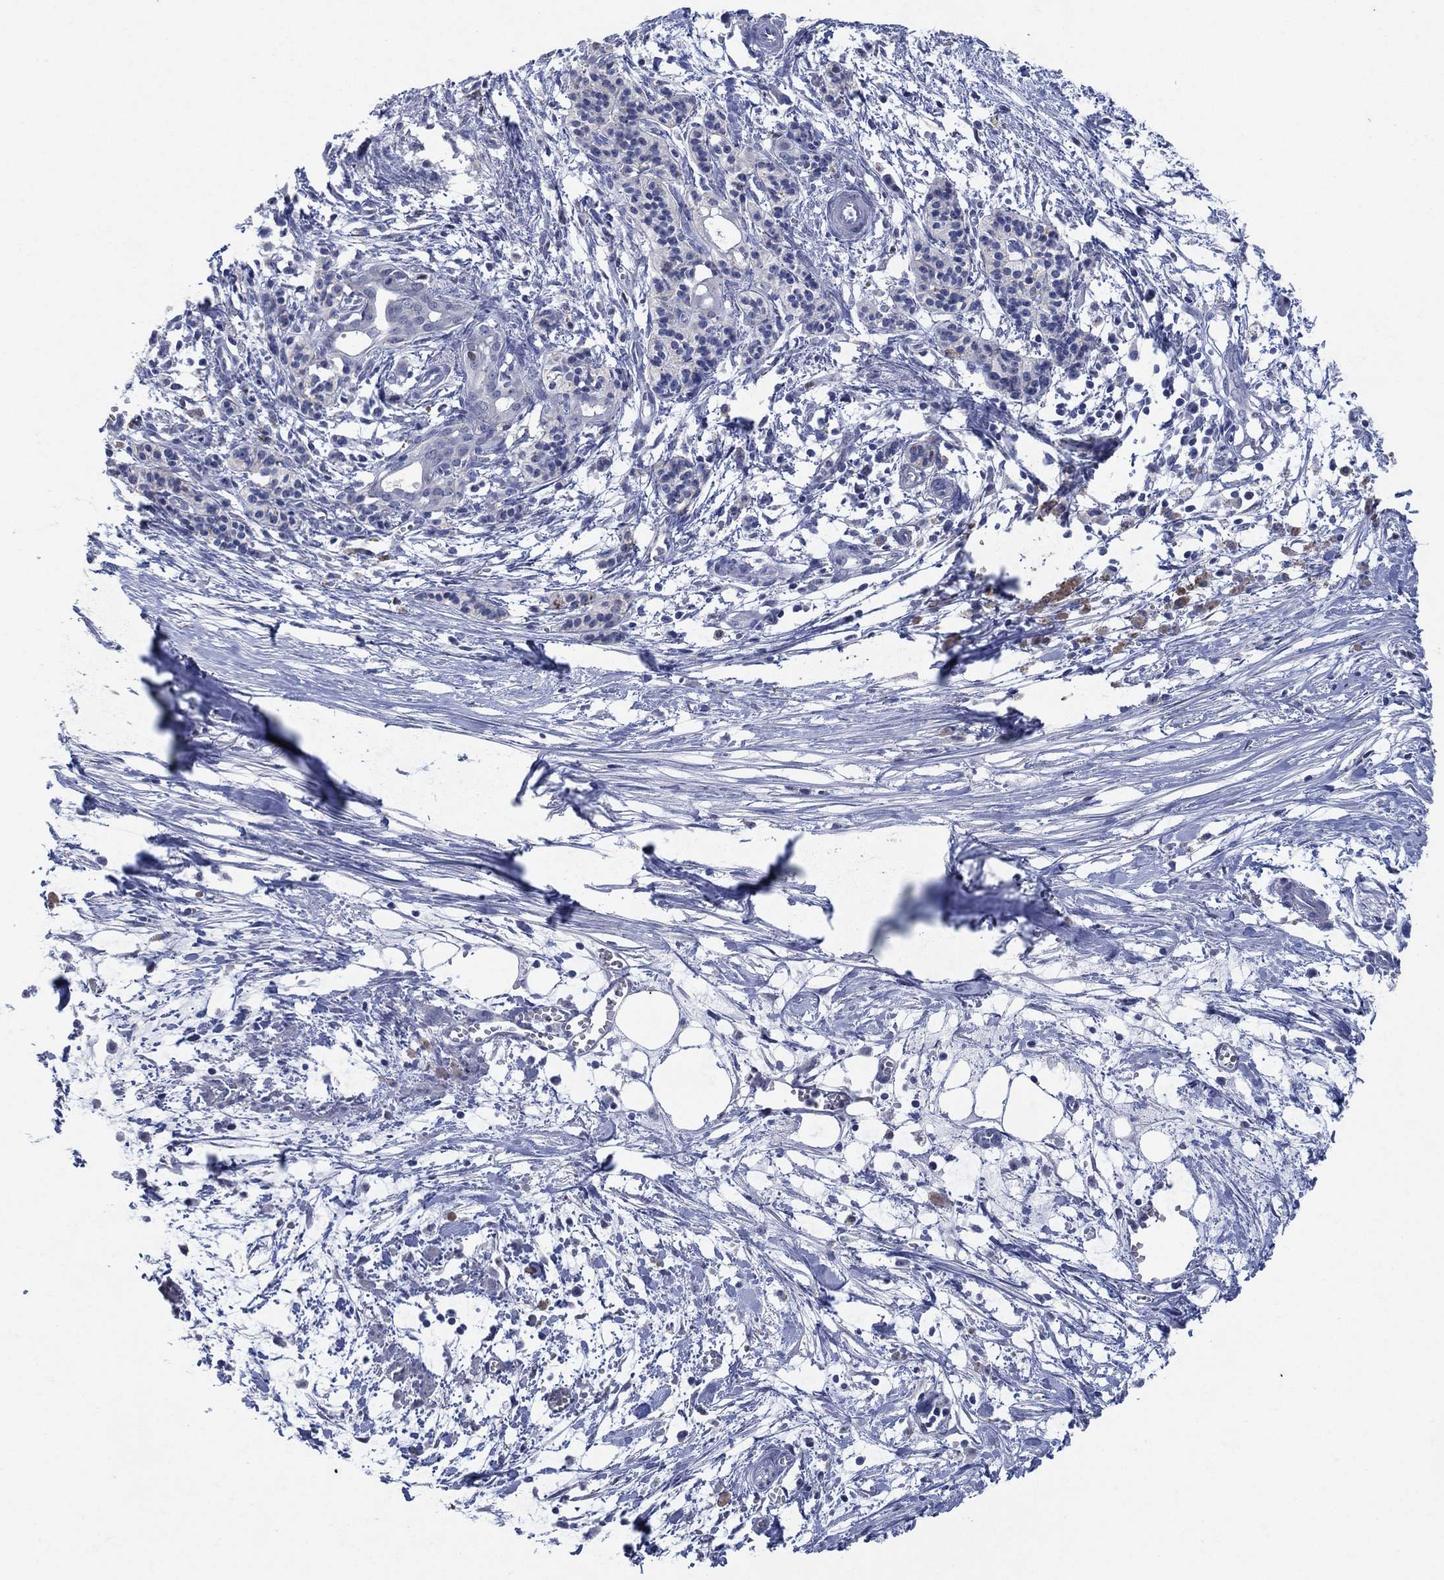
{"staining": {"intensity": "negative", "quantity": "none", "location": "none"}, "tissue": "pancreatic cancer", "cell_type": "Tumor cells", "image_type": "cancer", "snomed": [{"axis": "morphology", "description": "Normal tissue, NOS"}, {"axis": "morphology", "description": "Adenocarcinoma, NOS"}, {"axis": "topography", "description": "Pancreas"}], "caption": "Pancreatic cancer was stained to show a protein in brown. There is no significant staining in tumor cells.", "gene": "FSCN2", "patient": {"sex": "female", "age": 58}}